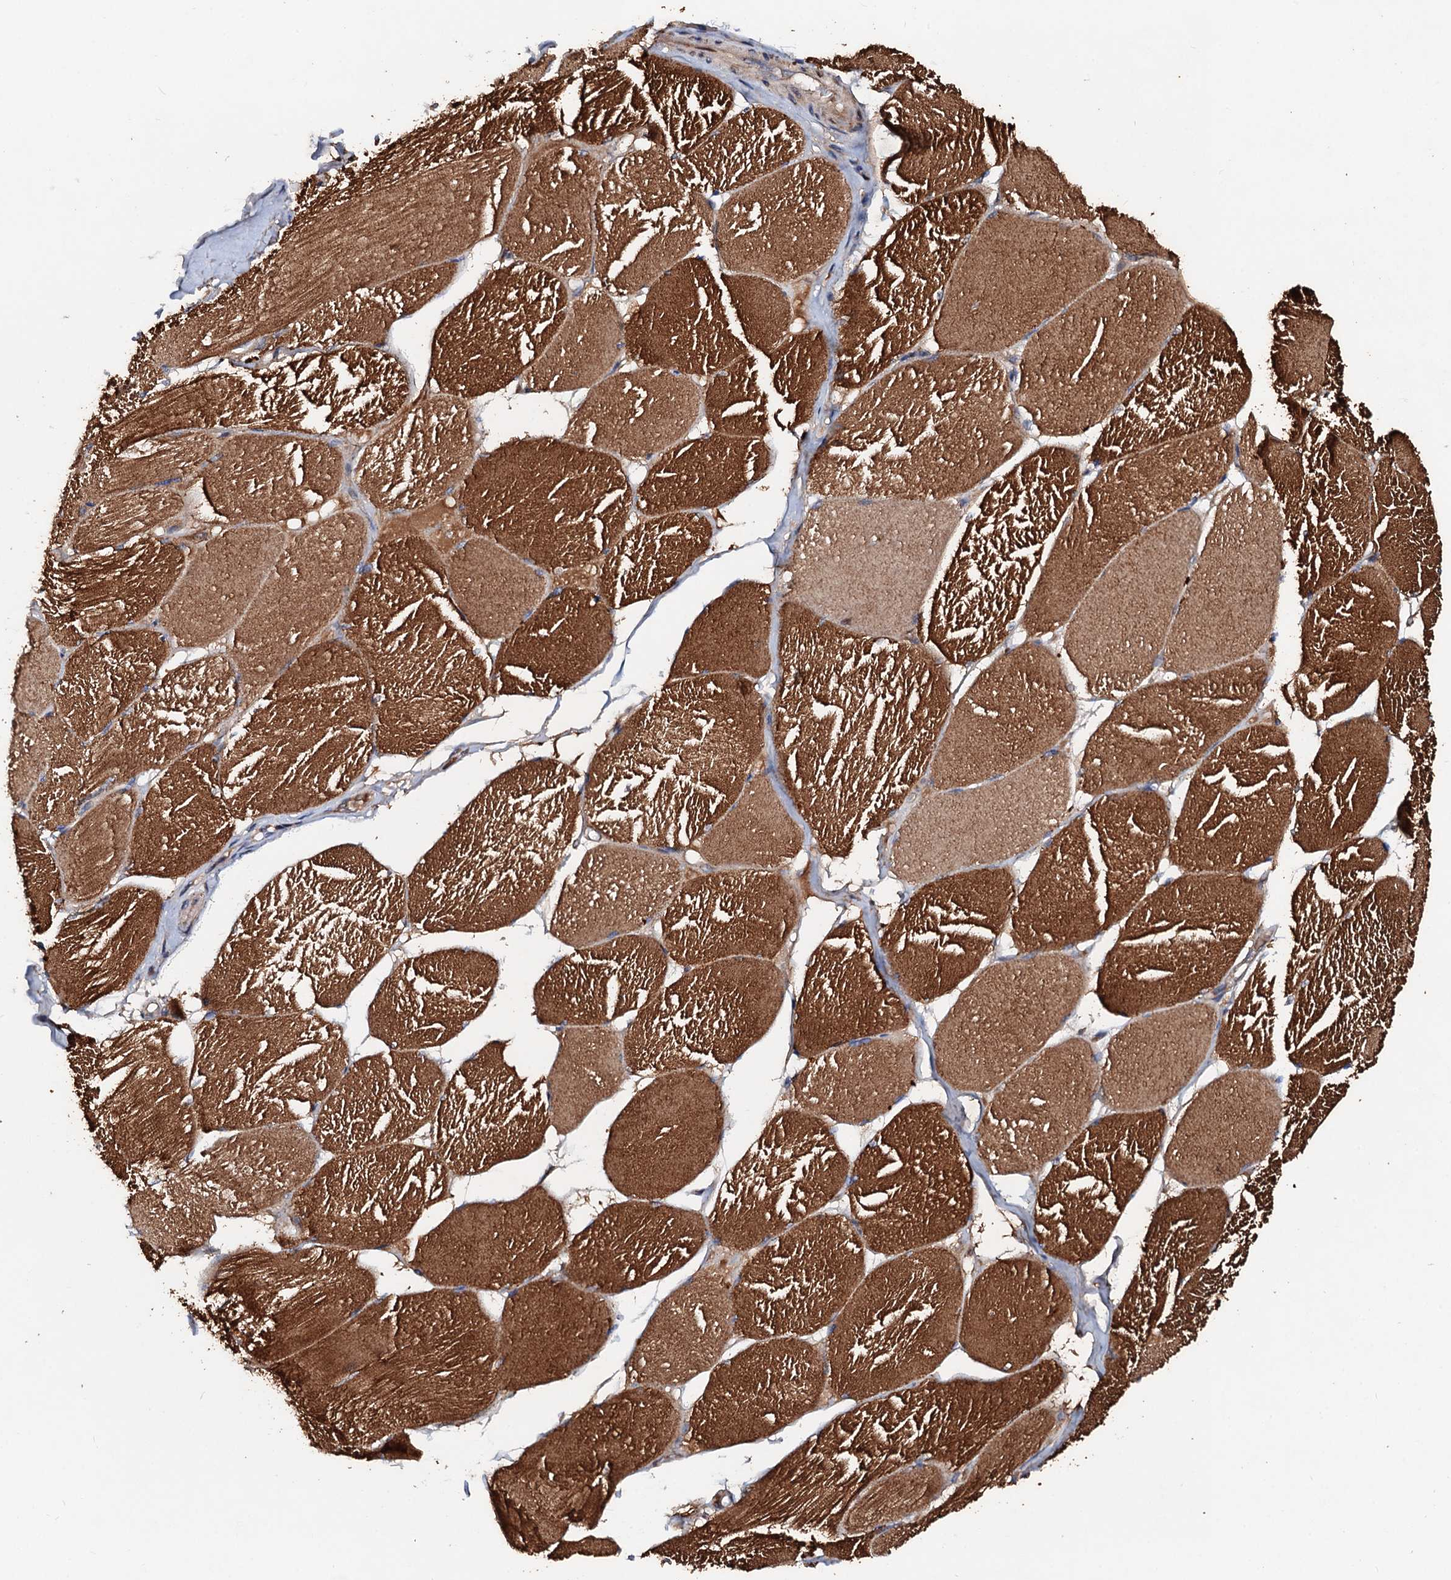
{"staining": {"intensity": "strong", "quantity": ">75%", "location": "cytoplasmic/membranous"}, "tissue": "skeletal muscle", "cell_type": "Myocytes", "image_type": "normal", "snomed": [{"axis": "morphology", "description": "Normal tissue, NOS"}, {"axis": "topography", "description": "Skin"}, {"axis": "topography", "description": "Skeletal muscle"}], "caption": "The photomicrograph demonstrates immunohistochemical staining of unremarkable skeletal muscle. There is strong cytoplasmic/membranous positivity is seen in approximately >75% of myocytes.", "gene": "EXTL1", "patient": {"sex": "male", "age": 83}}